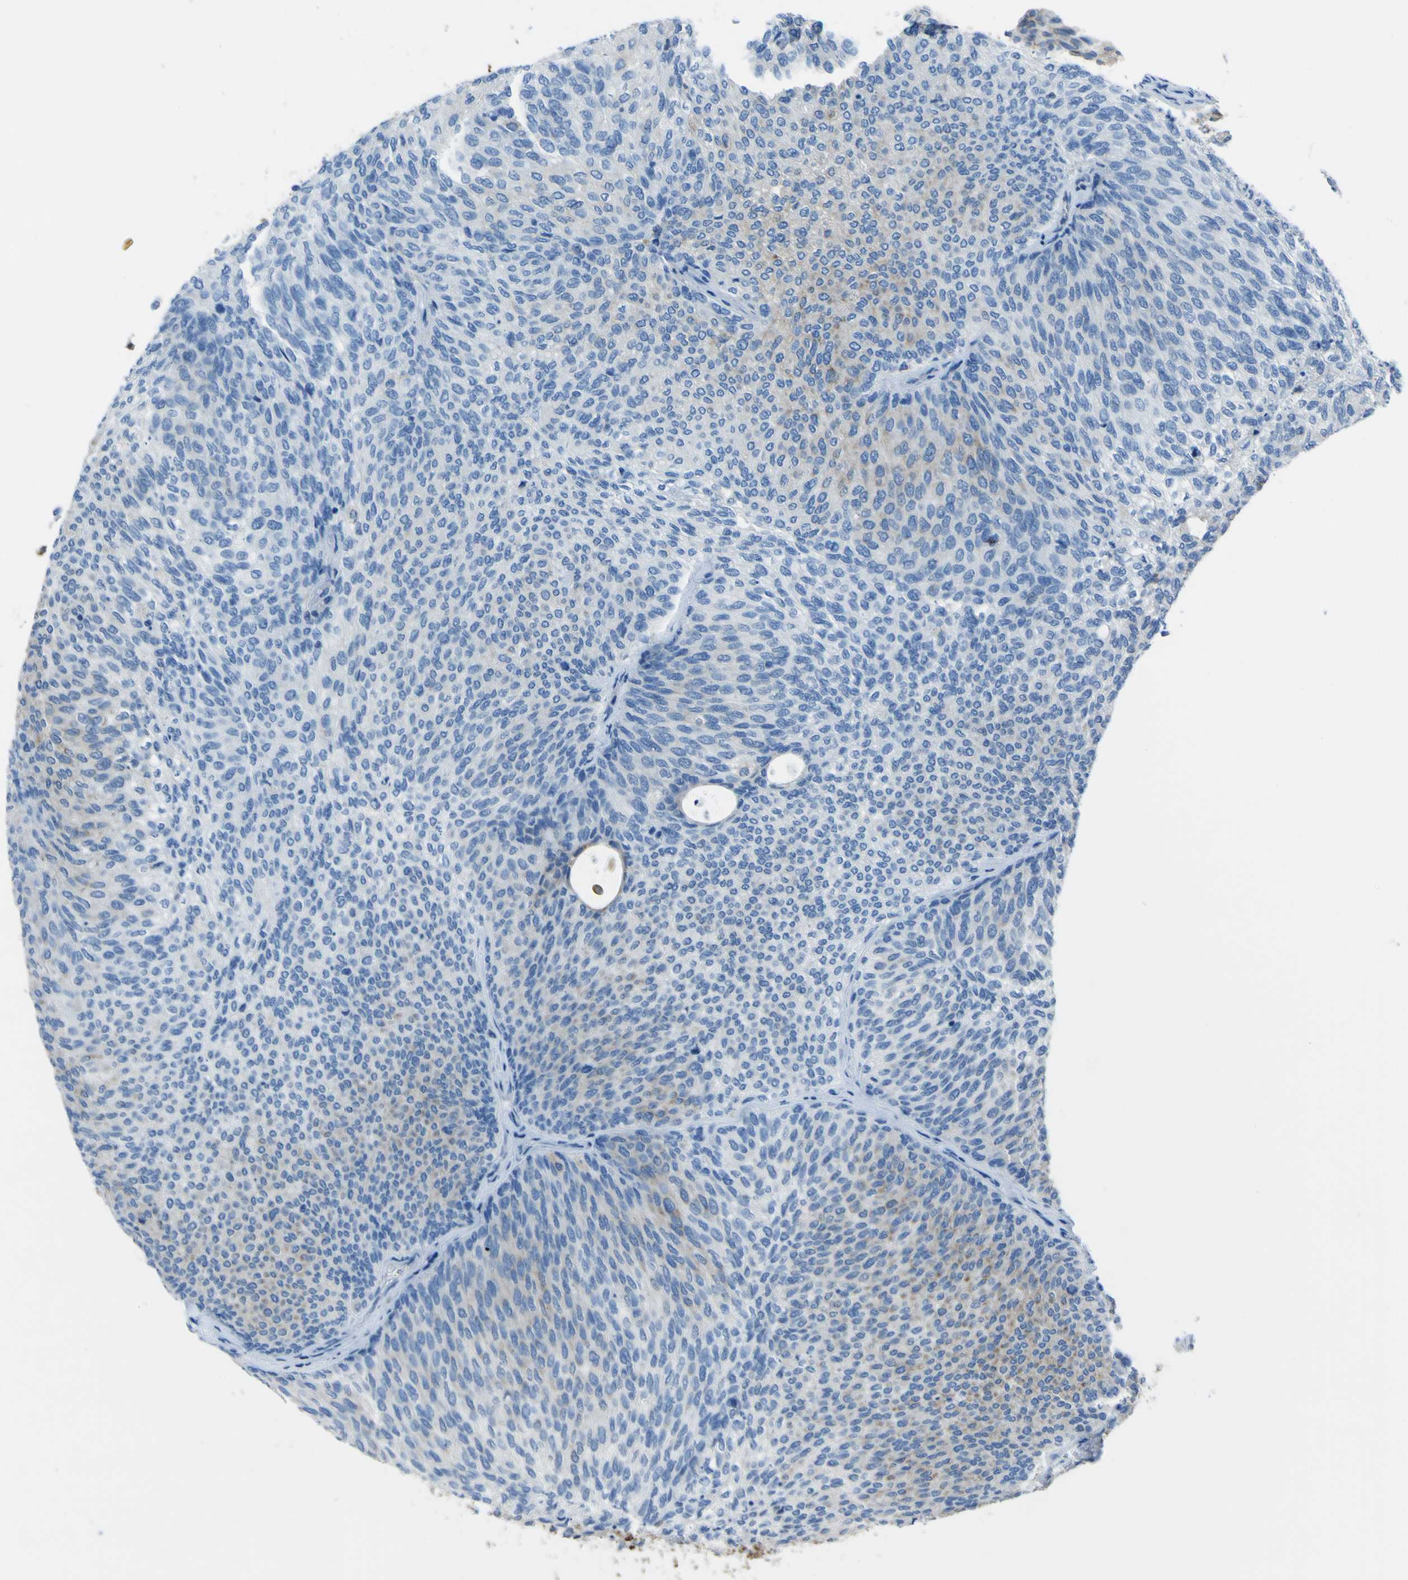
{"staining": {"intensity": "weak", "quantity": "<25%", "location": "cytoplasmic/membranous"}, "tissue": "urothelial cancer", "cell_type": "Tumor cells", "image_type": "cancer", "snomed": [{"axis": "morphology", "description": "Urothelial carcinoma, Low grade"}, {"axis": "topography", "description": "Urinary bladder"}], "caption": "High power microscopy micrograph of an immunohistochemistry image of low-grade urothelial carcinoma, revealing no significant positivity in tumor cells.", "gene": "ACSL1", "patient": {"sex": "female", "age": 79}}